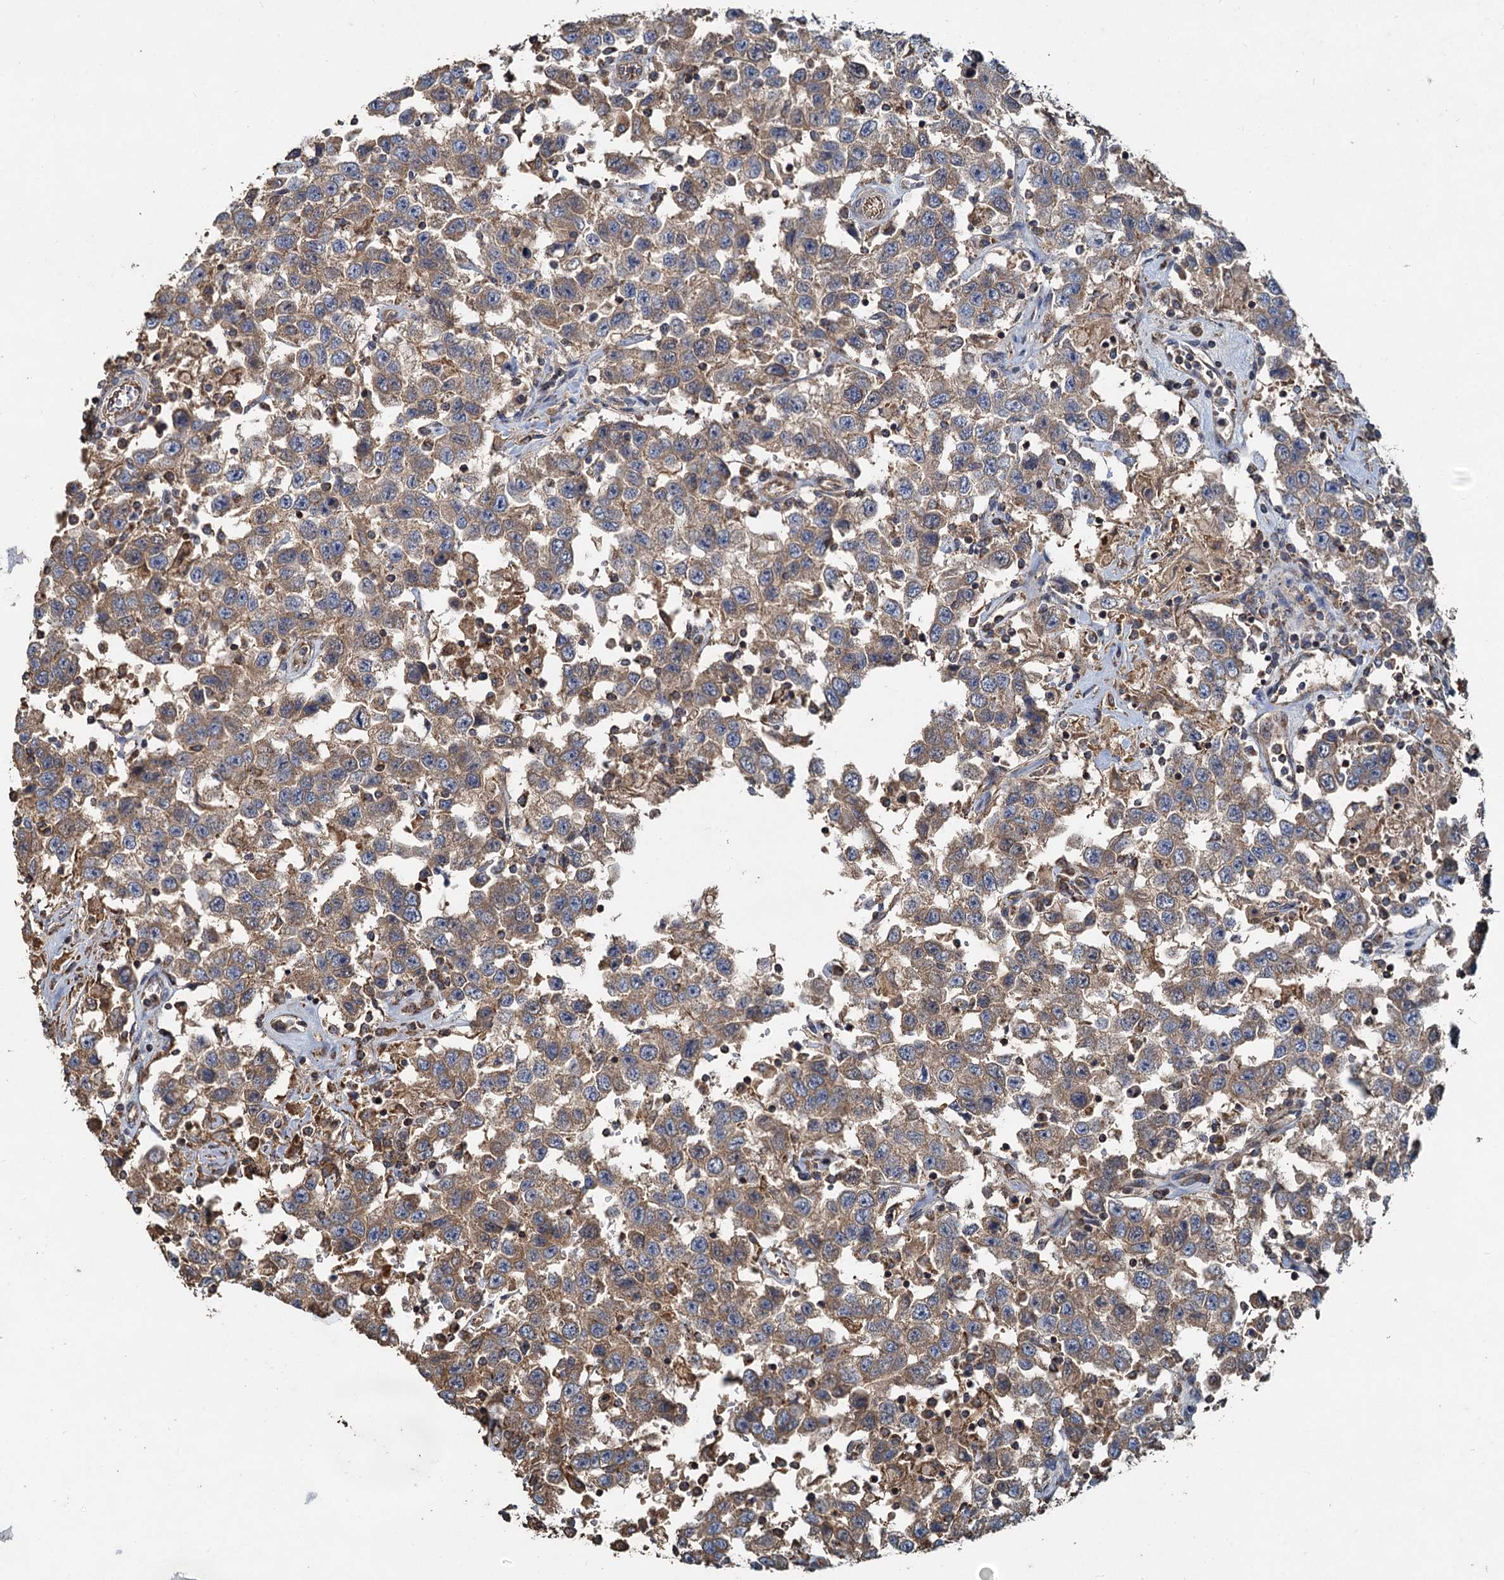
{"staining": {"intensity": "moderate", "quantity": ">75%", "location": "cytoplasmic/membranous"}, "tissue": "testis cancer", "cell_type": "Tumor cells", "image_type": "cancer", "snomed": [{"axis": "morphology", "description": "Seminoma, NOS"}, {"axis": "topography", "description": "Testis"}], "caption": "There is medium levels of moderate cytoplasmic/membranous positivity in tumor cells of seminoma (testis), as demonstrated by immunohistochemical staining (brown color).", "gene": "SDS", "patient": {"sex": "male", "age": 41}}